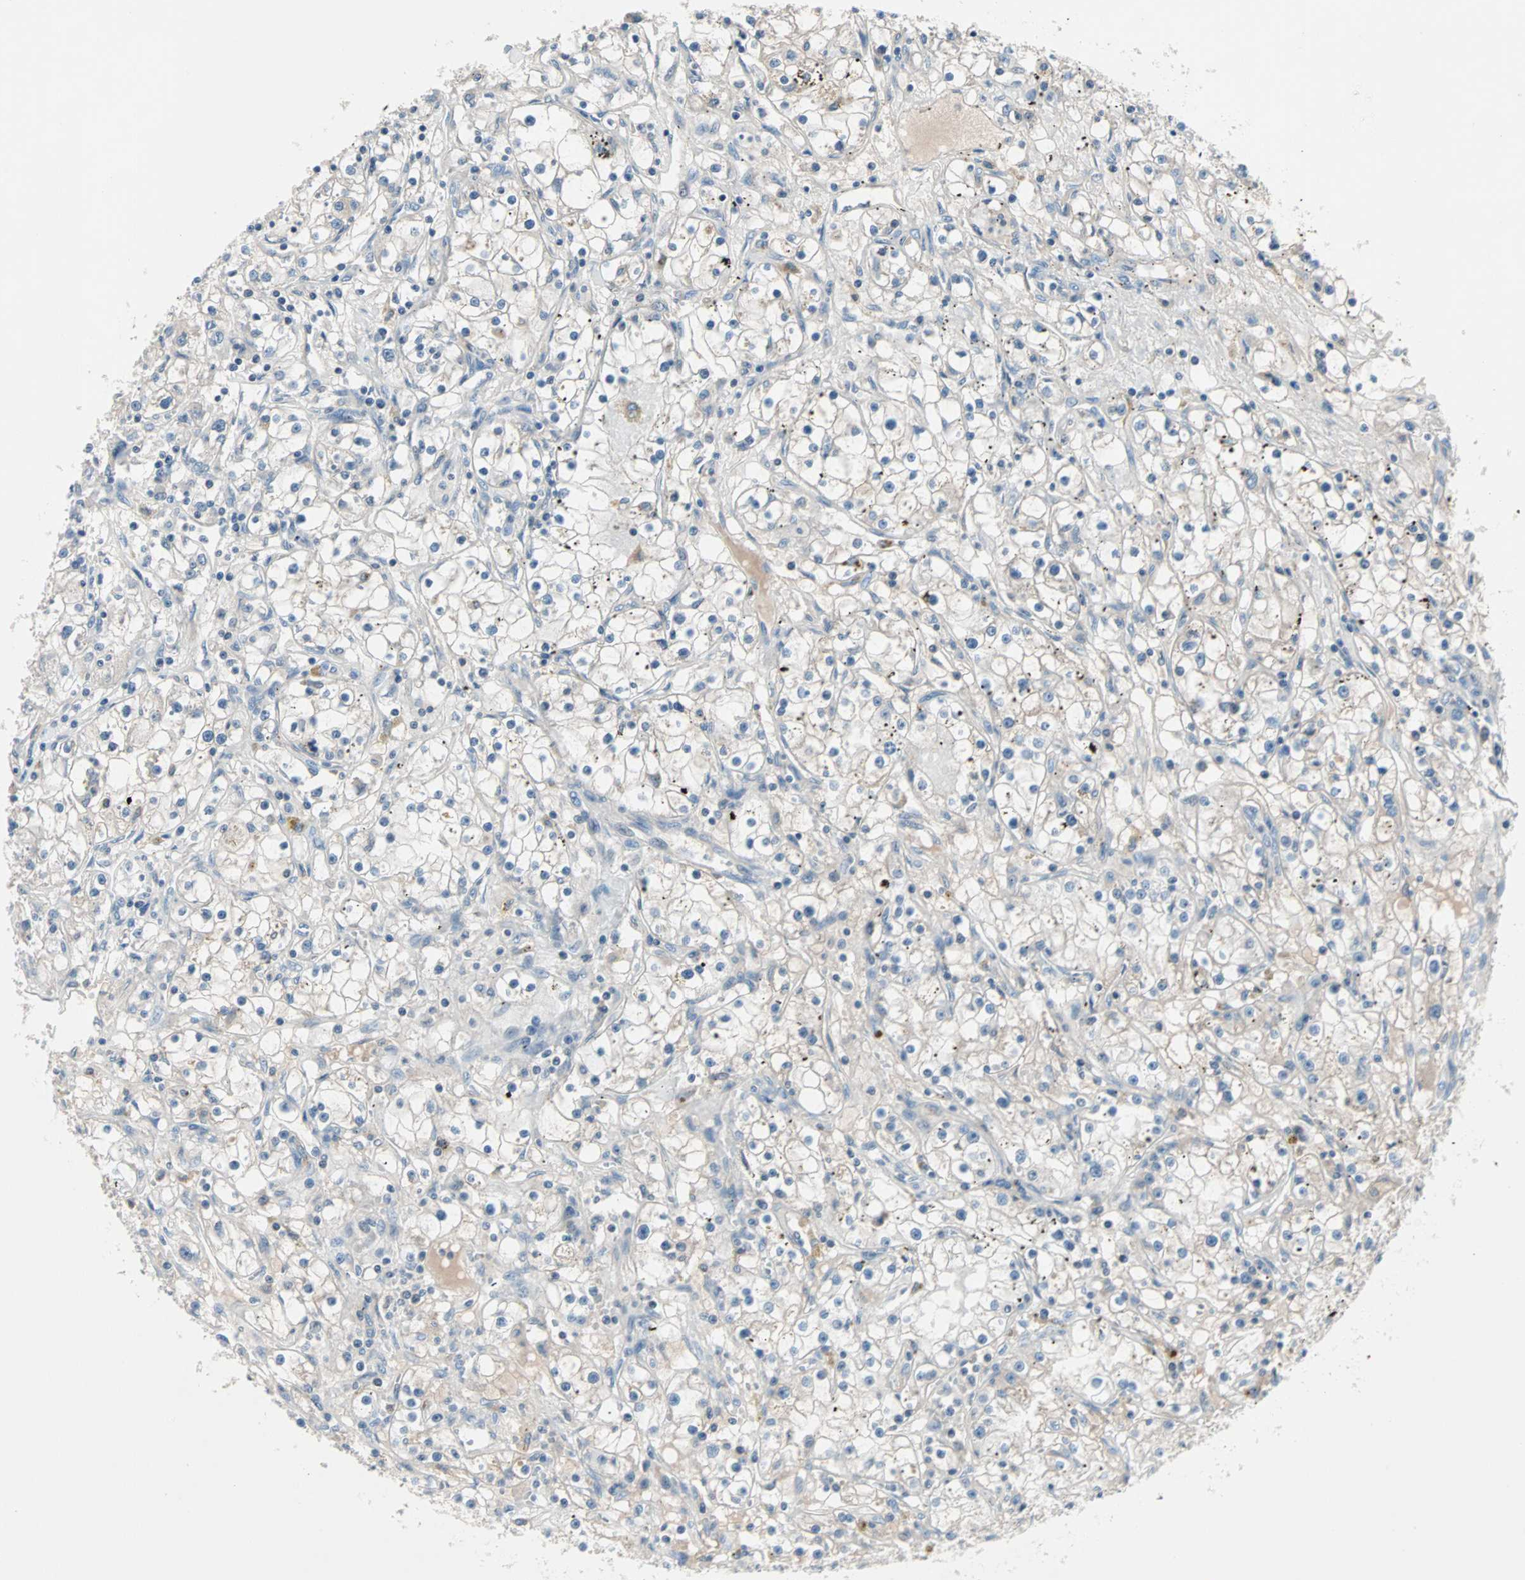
{"staining": {"intensity": "moderate", "quantity": "<25%", "location": "cytoplasmic/membranous"}, "tissue": "renal cancer", "cell_type": "Tumor cells", "image_type": "cancer", "snomed": [{"axis": "morphology", "description": "Adenocarcinoma, NOS"}, {"axis": "topography", "description": "Kidney"}], "caption": "This is a histology image of immunohistochemistry (IHC) staining of renal adenocarcinoma, which shows moderate staining in the cytoplasmic/membranous of tumor cells.", "gene": "CCNE2", "patient": {"sex": "male", "age": 56}}